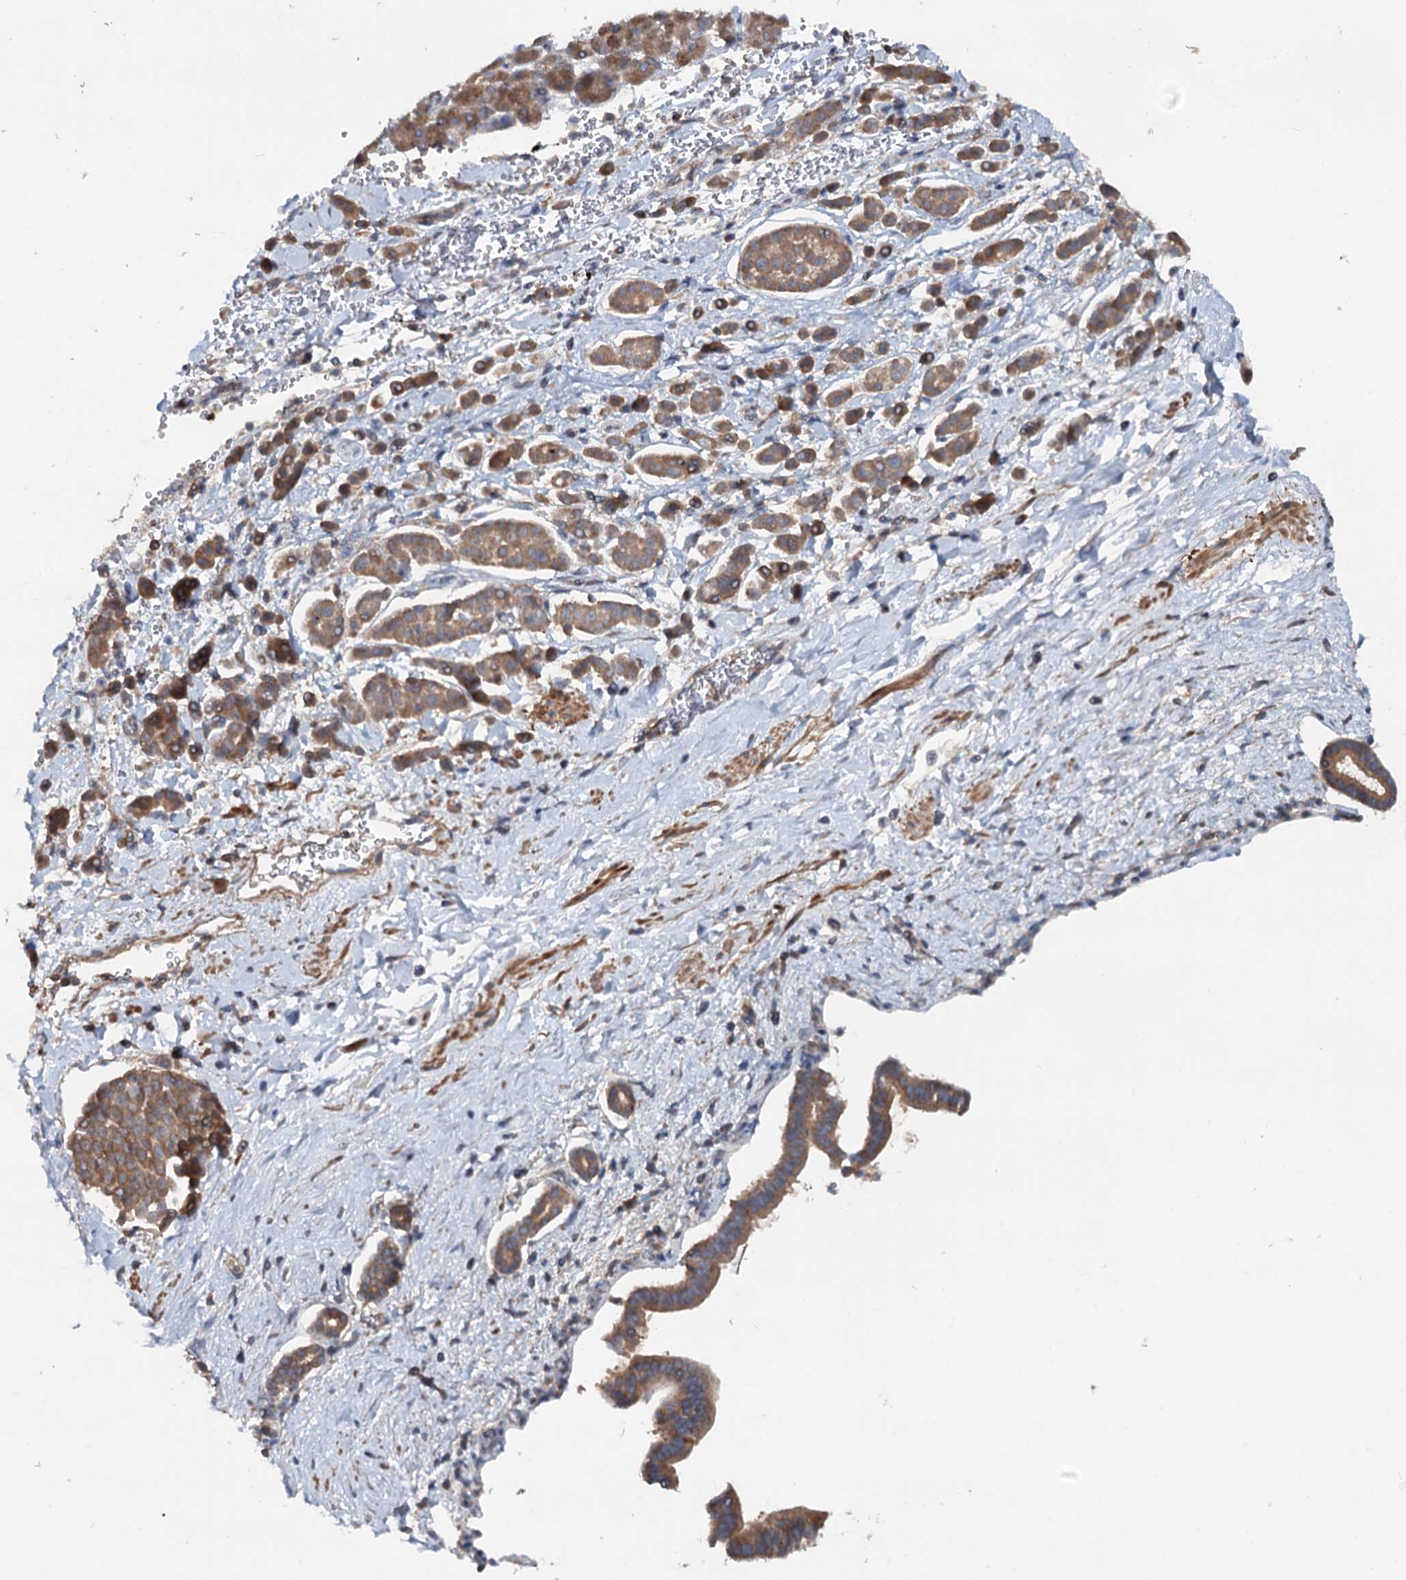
{"staining": {"intensity": "moderate", "quantity": ">75%", "location": "cytoplasmic/membranous"}, "tissue": "pancreatic cancer", "cell_type": "Tumor cells", "image_type": "cancer", "snomed": [{"axis": "morphology", "description": "Normal tissue, NOS"}, {"axis": "morphology", "description": "Adenocarcinoma, NOS"}, {"axis": "topography", "description": "Pancreas"}], "caption": "A medium amount of moderate cytoplasmic/membranous expression is appreciated in about >75% of tumor cells in pancreatic cancer (adenocarcinoma) tissue.", "gene": "TEDC1", "patient": {"sex": "female", "age": 64}}